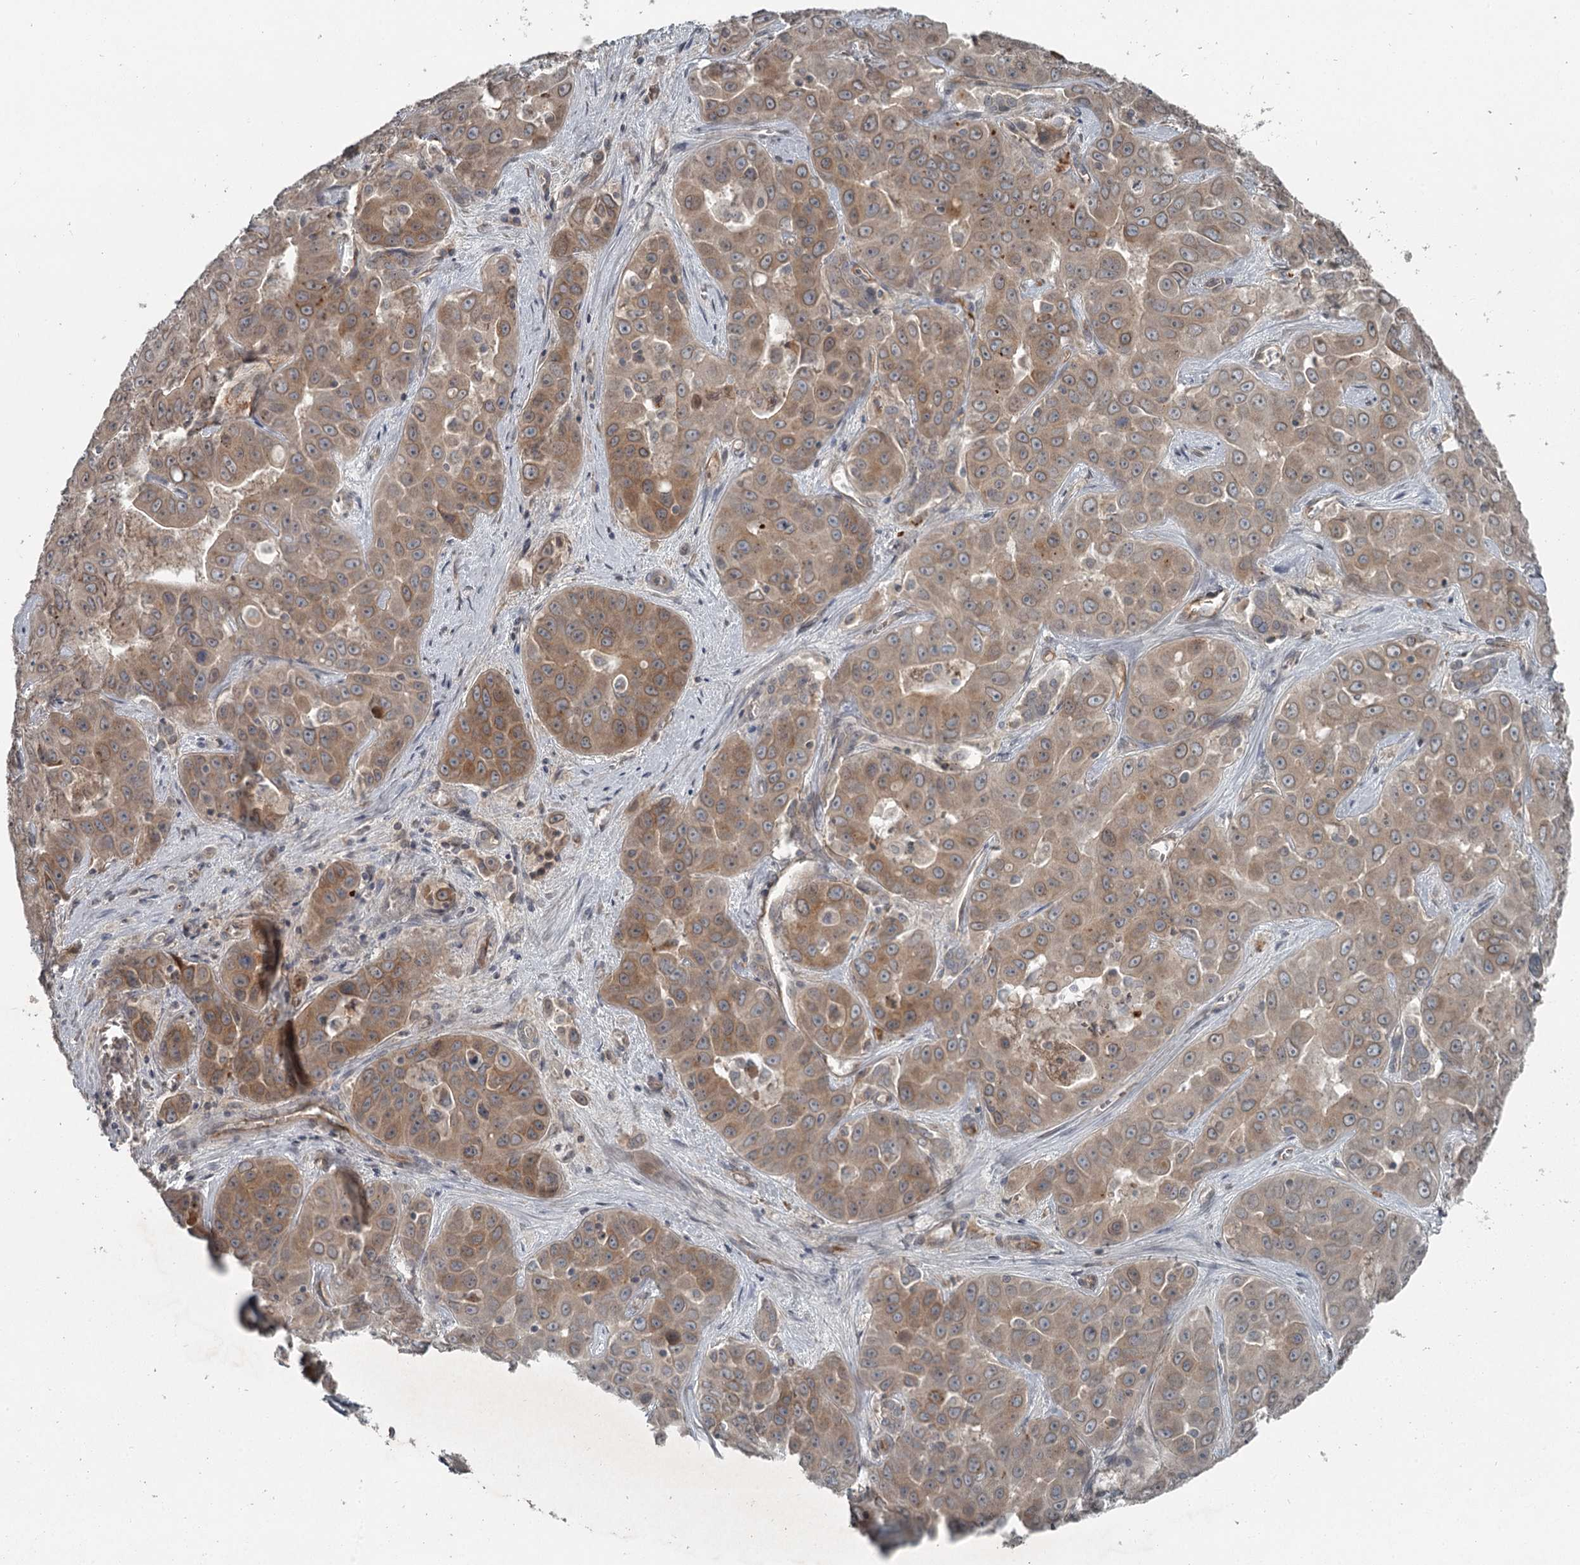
{"staining": {"intensity": "moderate", "quantity": ">75%", "location": "cytoplasmic/membranous"}, "tissue": "liver cancer", "cell_type": "Tumor cells", "image_type": "cancer", "snomed": [{"axis": "morphology", "description": "Cholangiocarcinoma"}, {"axis": "topography", "description": "Liver"}], "caption": "Protein staining of liver cholangiocarcinoma tissue demonstrates moderate cytoplasmic/membranous expression in about >75% of tumor cells. The protein of interest is shown in brown color, while the nuclei are stained blue.", "gene": "SLC39A8", "patient": {"sex": "female", "age": 52}}